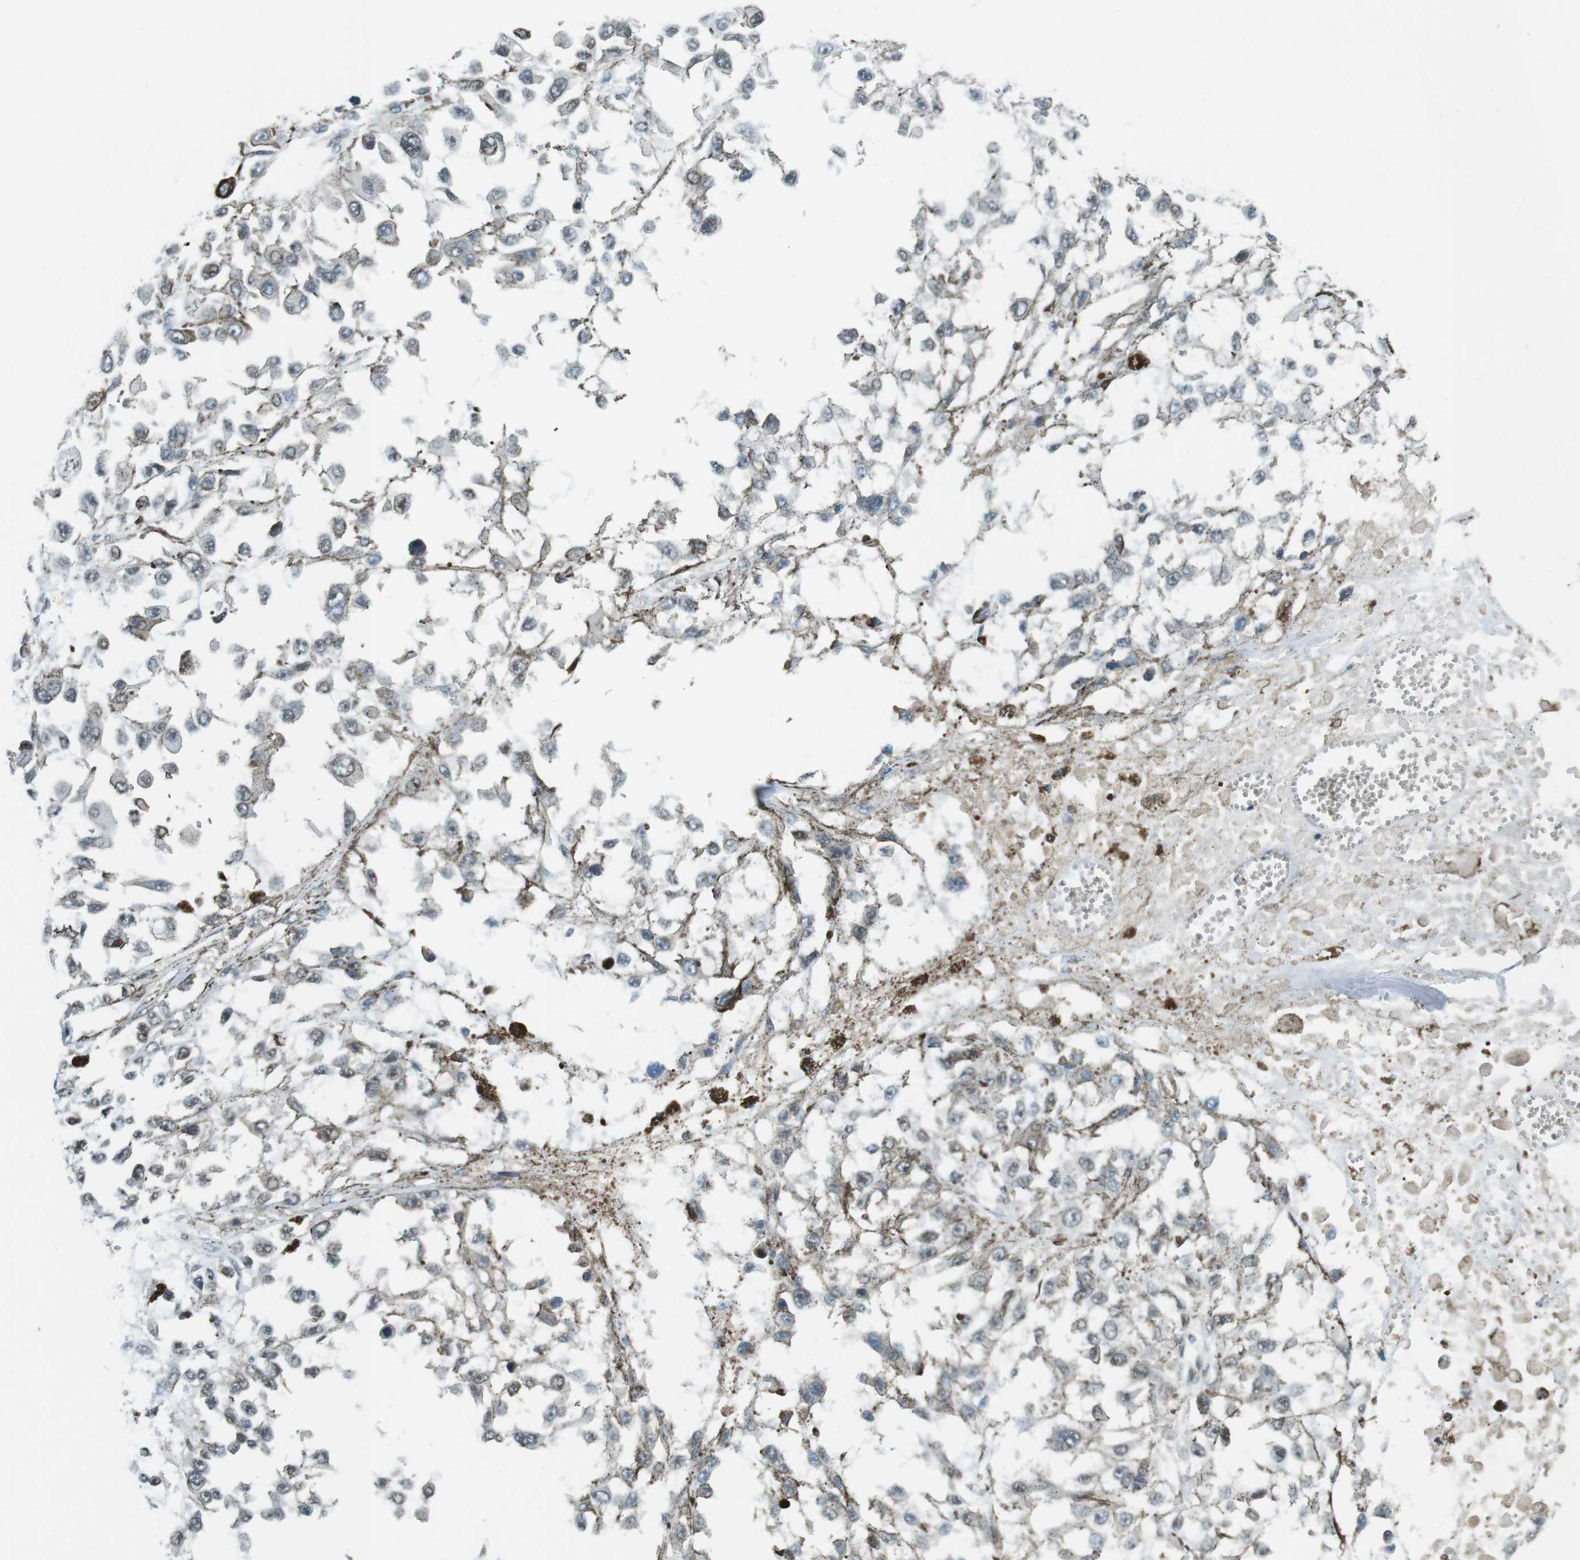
{"staining": {"intensity": "negative", "quantity": "none", "location": "none"}, "tissue": "melanoma", "cell_type": "Tumor cells", "image_type": "cancer", "snomed": [{"axis": "morphology", "description": "Malignant melanoma, Metastatic site"}, {"axis": "topography", "description": "Lymph node"}], "caption": "There is no significant positivity in tumor cells of melanoma.", "gene": "STK10", "patient": {"sex": "male", "age": 59}}